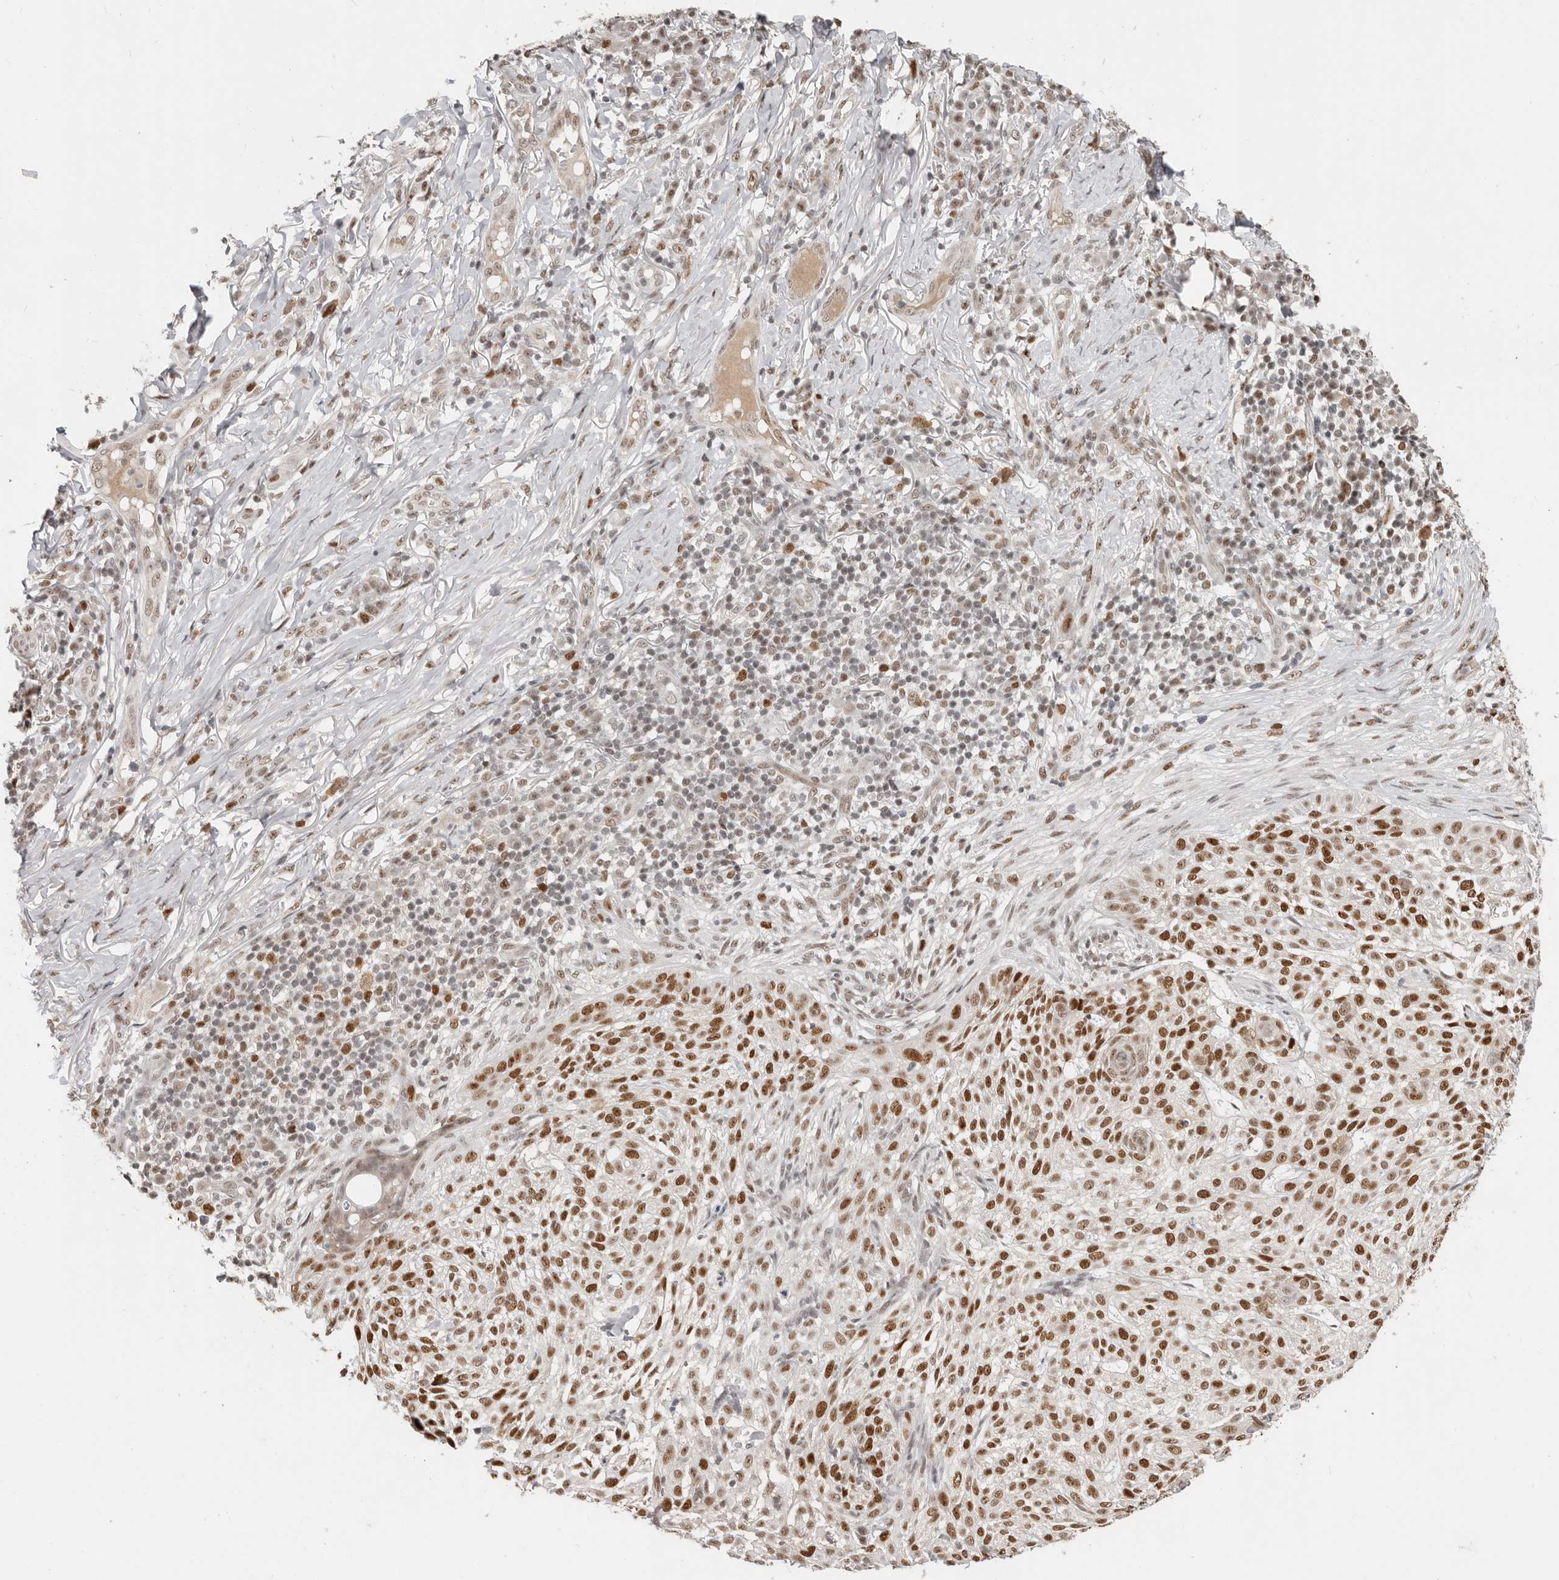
{"staining": {"intensity": "moderate", "quantity": ">75%", "location": "nuclear"}, "tissue": "skin cancer", "cell_type": "Tumor cells", "image_type": "cancer", "snomed": [{"axis": "morphology", "description": "Basal cell carcinoma"}, {"axis": "topography", "description": "Skin"}], "caption": "About >75% of tumor cells in skin cancer (basal cell carcinoma) exhibit moderate nuclear protein positivity as visualized by brown immunohistochemical staining.", "gene": "RFC2", "patient": {"sex": "female", "age": 64}}